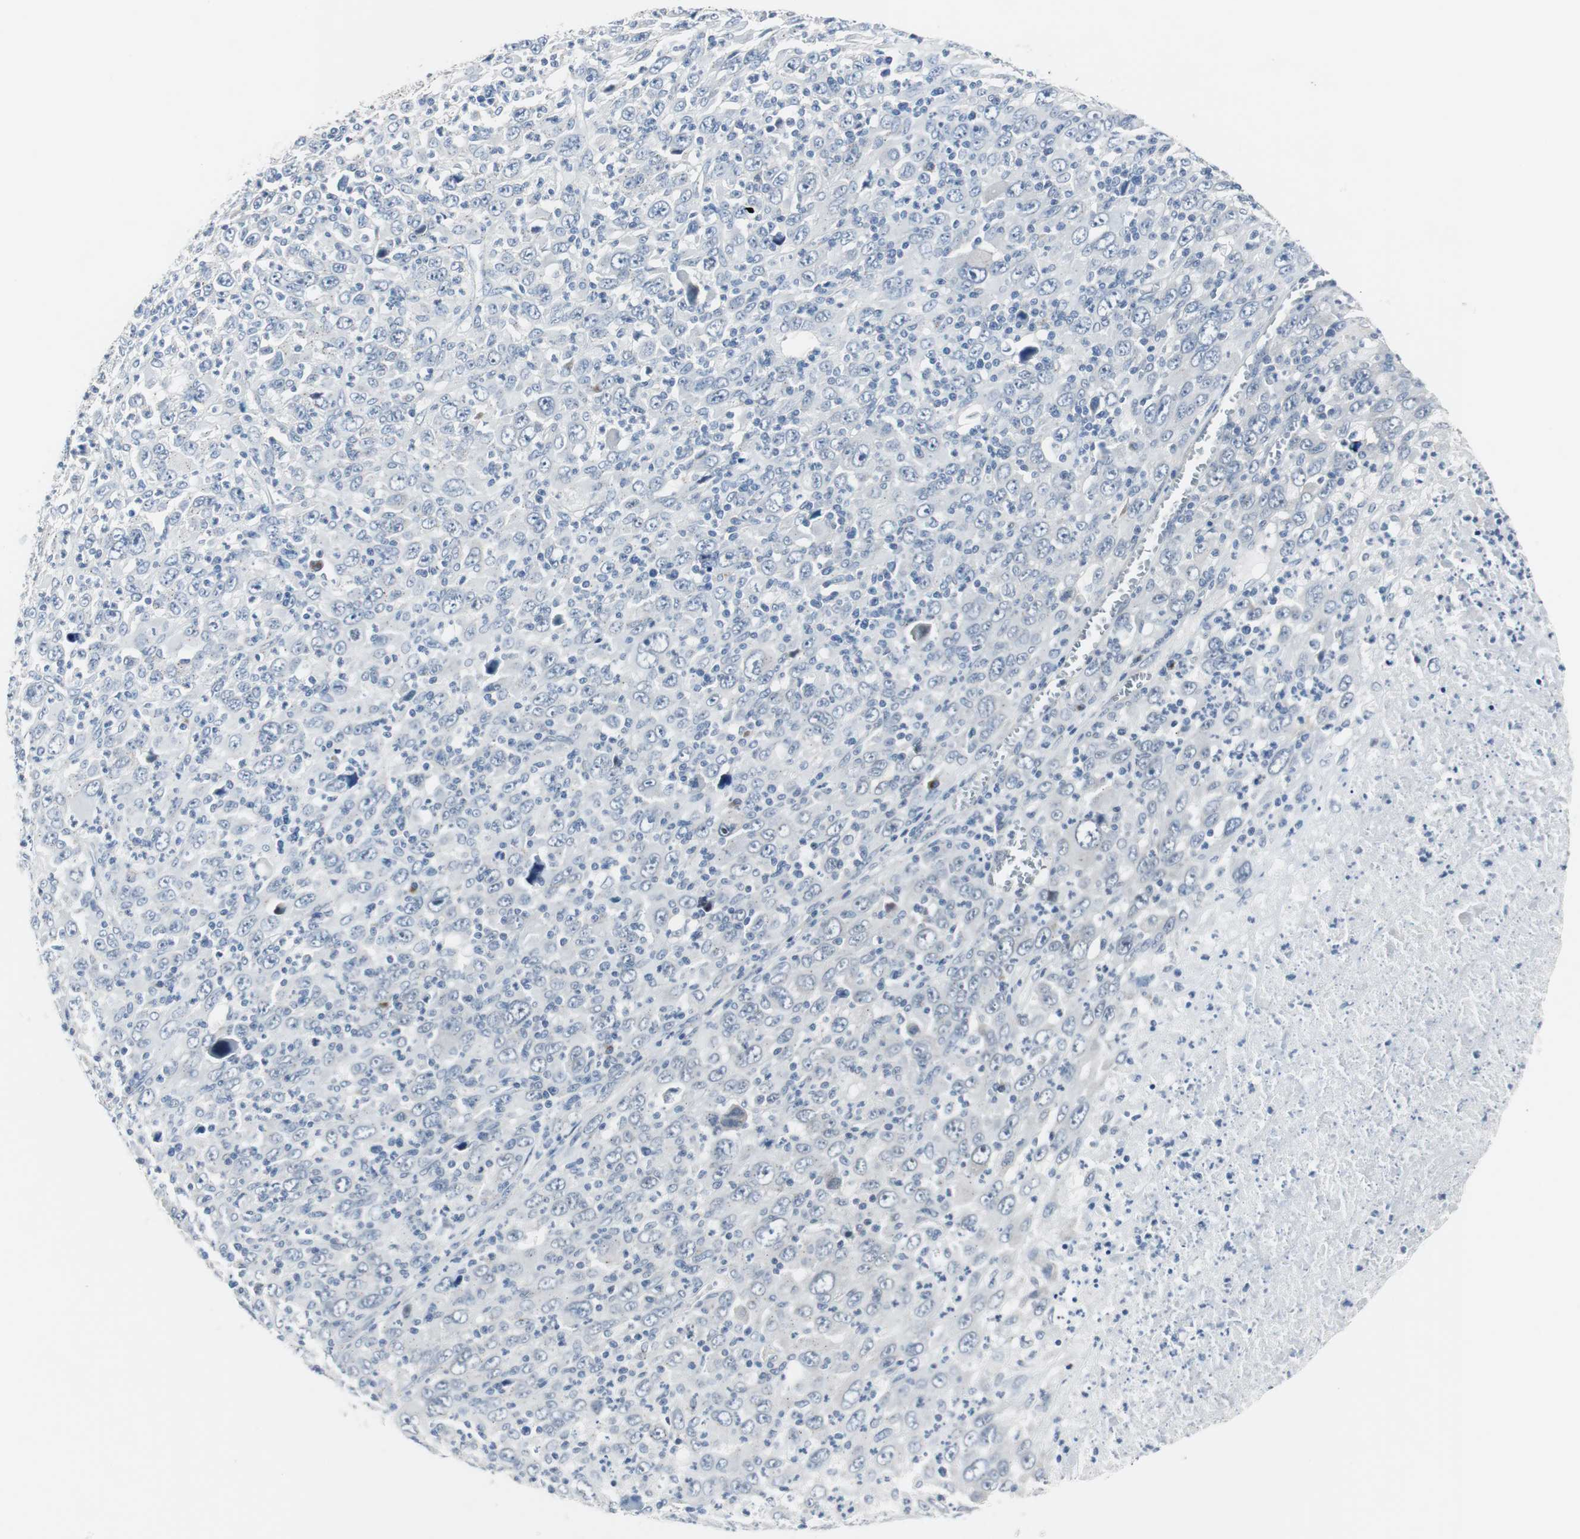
{"staining": {"intensity": "negative", "quantity": "none", "location": "none"}, "tissue": "melanoma", "cell_type": "Tumor cells", "image_type": "cancer", "snomed": [{"axis": "morphology", "description": "Malignant melanoma, Metastatic site"}, {"axis": "topography", "description": "Skin"}], "caption": "High magnification brightfield microscopy of melanoma stained with DAB (brown) and counterstained with hematoxylin (blue): tumor cells show no significant staining.", "gene": "SOX30", "patient": {"sex": "female", "age": 56}}